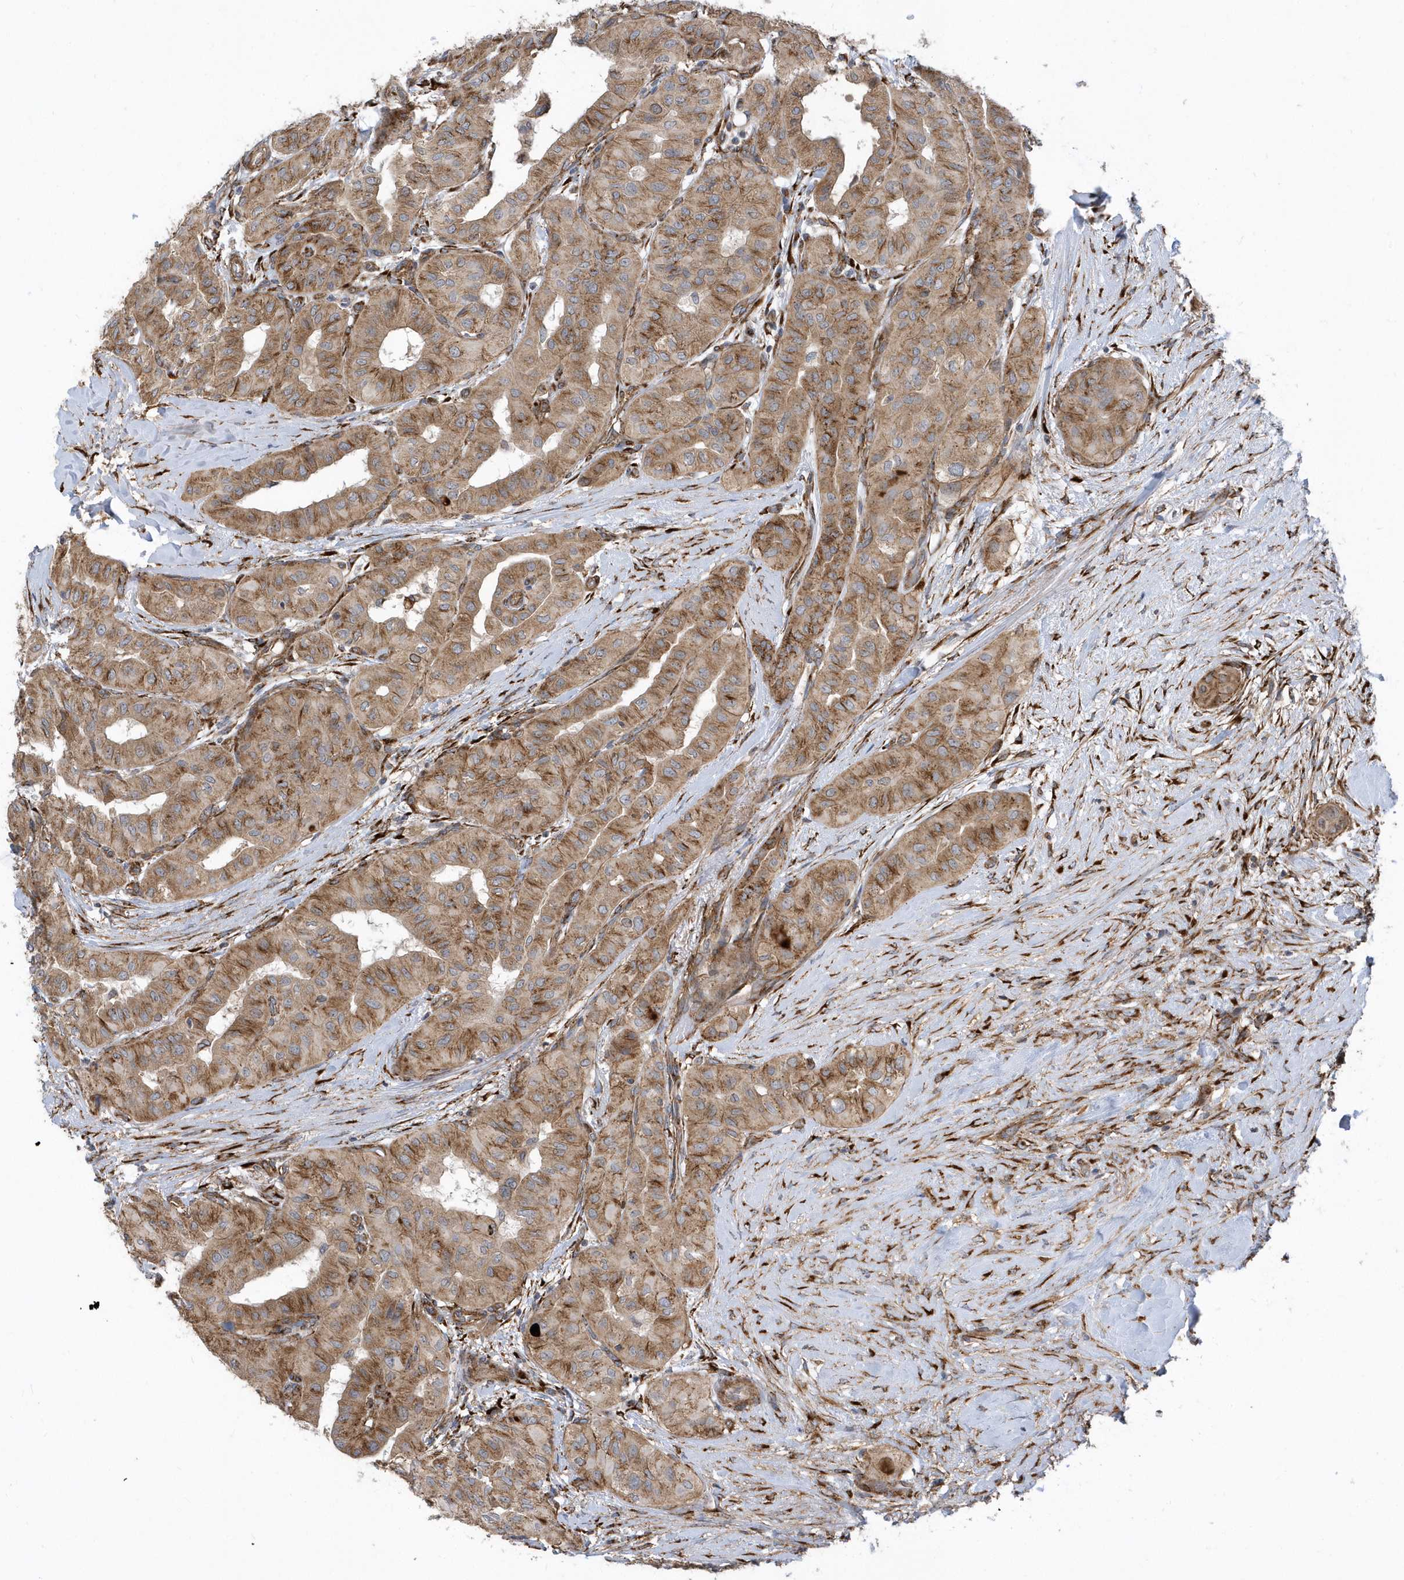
{"staining": {"intensity": "moderate", "quantity": ">75%", "location": "cytoplasmic/membranous"}, "tissue": "thyroid cancer", "cell_type": "Tumor cells", "image_type": "cancer", "snomed": [{"axis": "morphology", "description": "Papillary adenocarcinoma, NOS"}, {"axis": "topography", "description": "Thyroid gland"}], "caption": "An image of human thyroid cancer stained for a protein exhibits moderate cytoplasmic/membranous brown staining in tumor cells. (DAB (3,3'-diaminobenzidine) IHC with brightfield microscopy, high magnification).", "gene": "HRH4", "patient": {"sex": "female", "age": 59}}